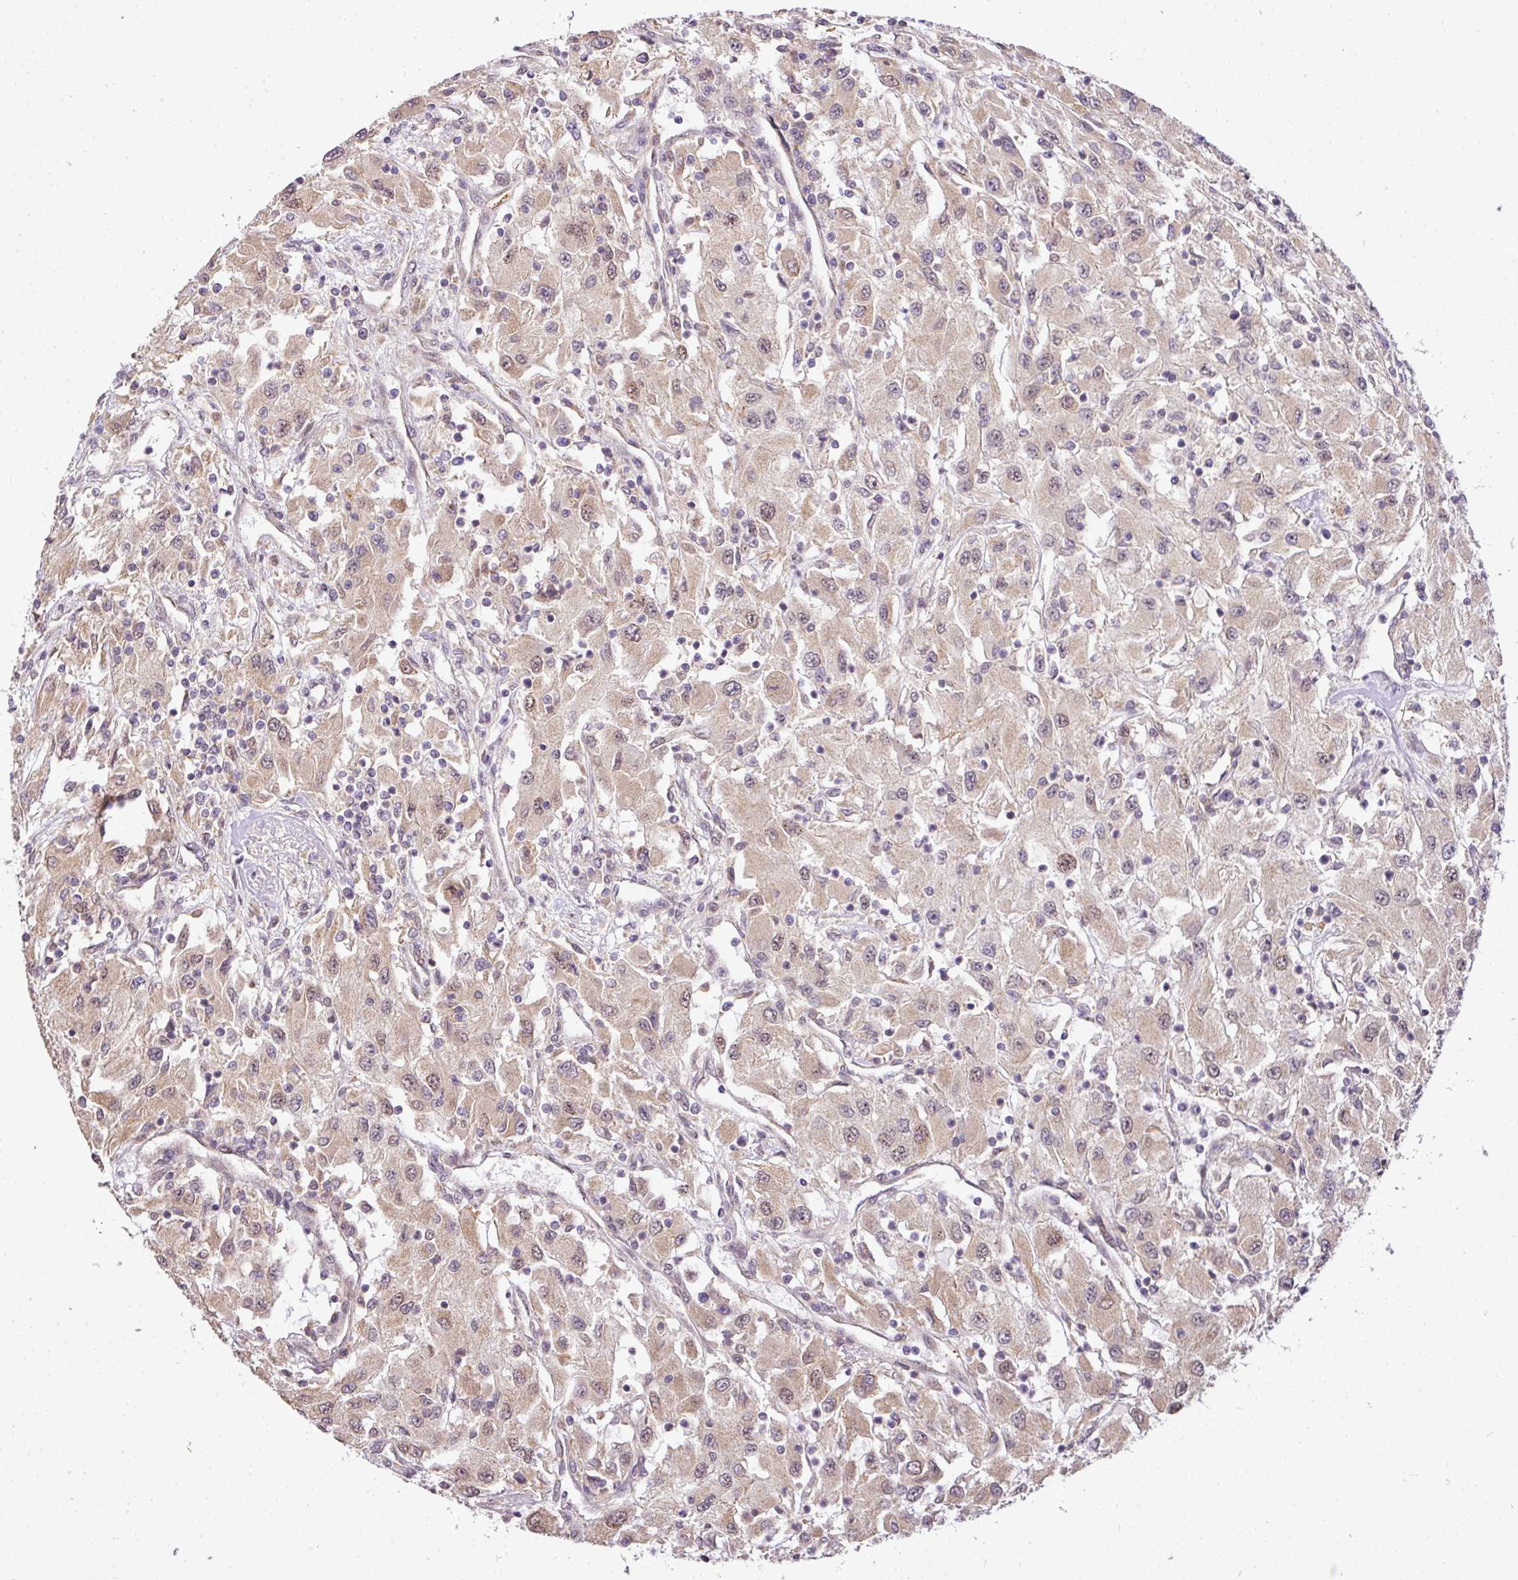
{"staining": {"intensity": "moderate", "quantity": "25%-75%", "location": "cytoplasmic/membranous,nuclear"}, "tissue": "renal cancer", "cell_type": "Tumor cells", "image_type": "cancer", "snomed": [{"axis": "morphology", "description": "Adenocarcinoma, NOS"}, {"axis": "topography", "description": "Kidney"}], "caption": "Protein staining reveals moderate cytoplasmic/membranous and nuclear positivity in approximately 25%-75% of tumor cells in renal cancer.", "gene": "C1orf226", "patient": {"sex": "female", "age": 67}}